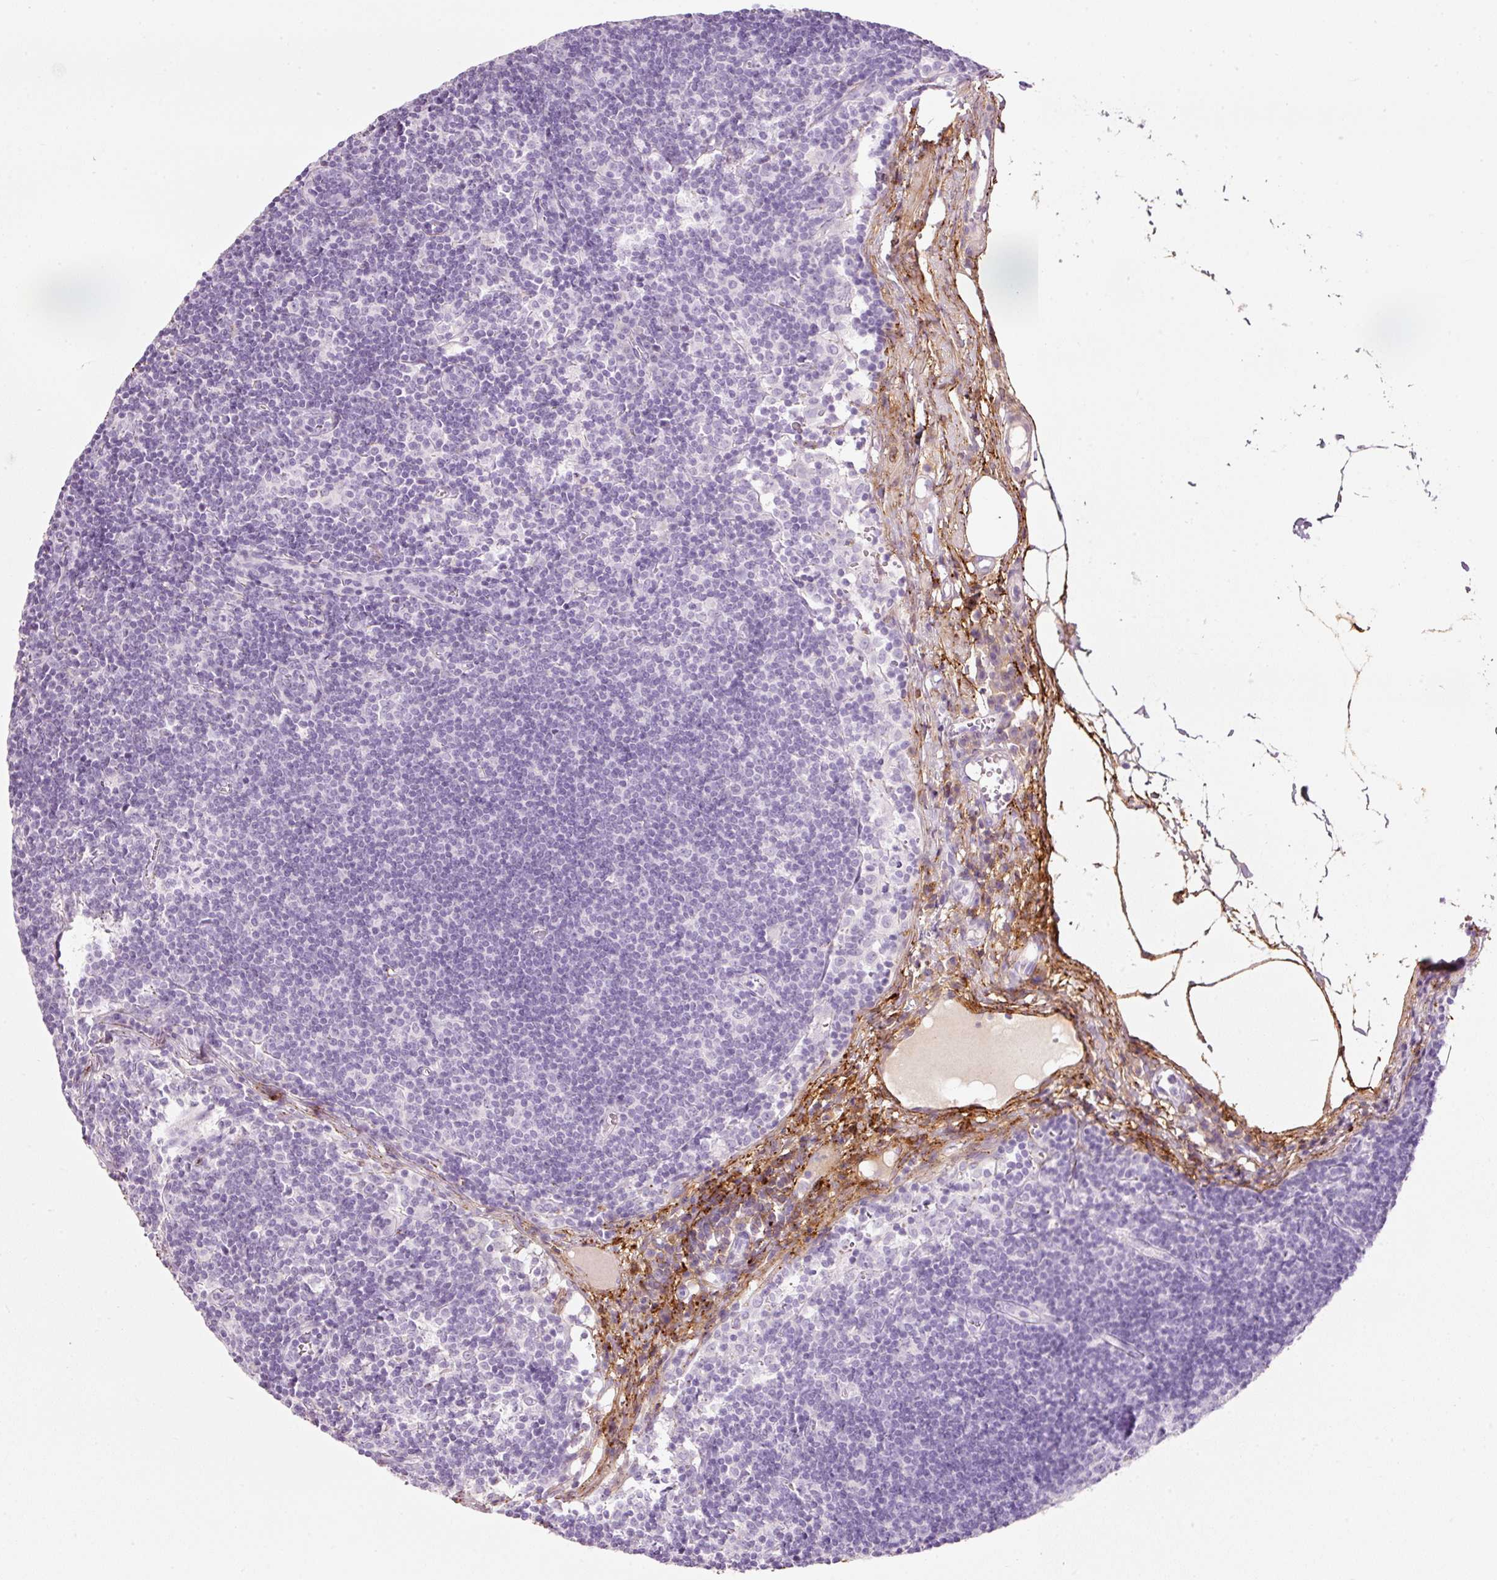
{"staining": {"intensity": "negative", "quantity": "none", "location": "none"}, "tissue": "lymph node", "cell_type": "Germinal center cells", "image_type": "normal", "snomed": [{"axis": "morphology", "description": "Normal tissue, NOS"}, {"axis": "topography", "description": "Lymph node"}], "caption": "Human lymph node stained for a protein using immunohistochemistry (IHC) reveals no positivity in germinal center cells.", "gene": "MFAP4", "patient": {"sex": "female", "age": 29}}